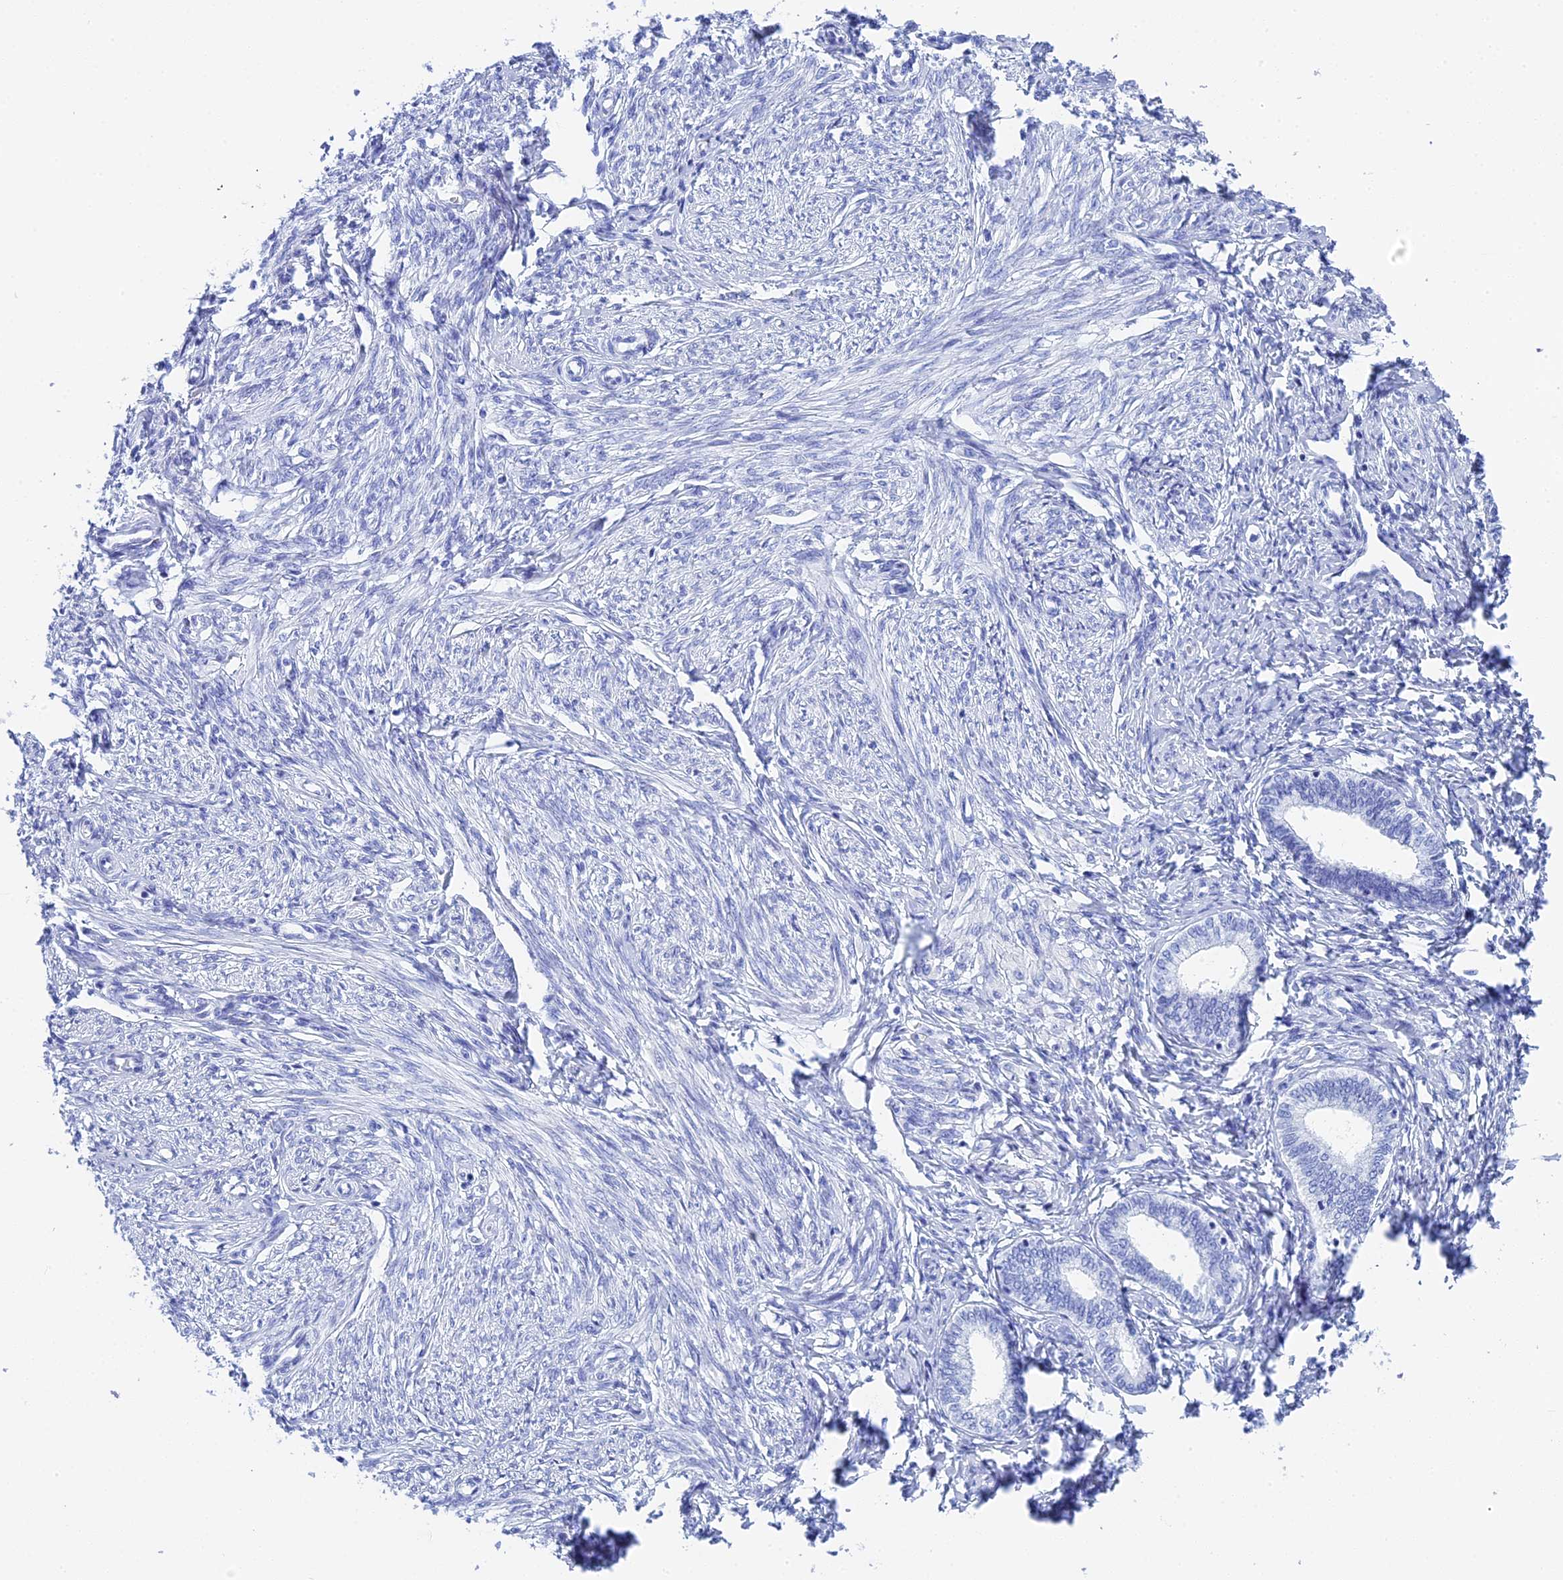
{"staining": {"intensity": "negative", "quantity": "none", "location": "none"}, "tissue": "endometrium", "cell_type": "Cells in endometrial stroma", "image_type": "normal", "snomed": [{"axis": "morphology", "description": "Normal tissue, NOS"}, {"axis": "topography", "description": "Endometrium"}], "caption": "Immunohistochemistry of unremarkable endometrium reveals no positivity in cells in endometrial stroma. (DAB IHC with hematoxylin counter stain).", "gene": "TEX101", "patient": {"sex": "female", "age": 72}}